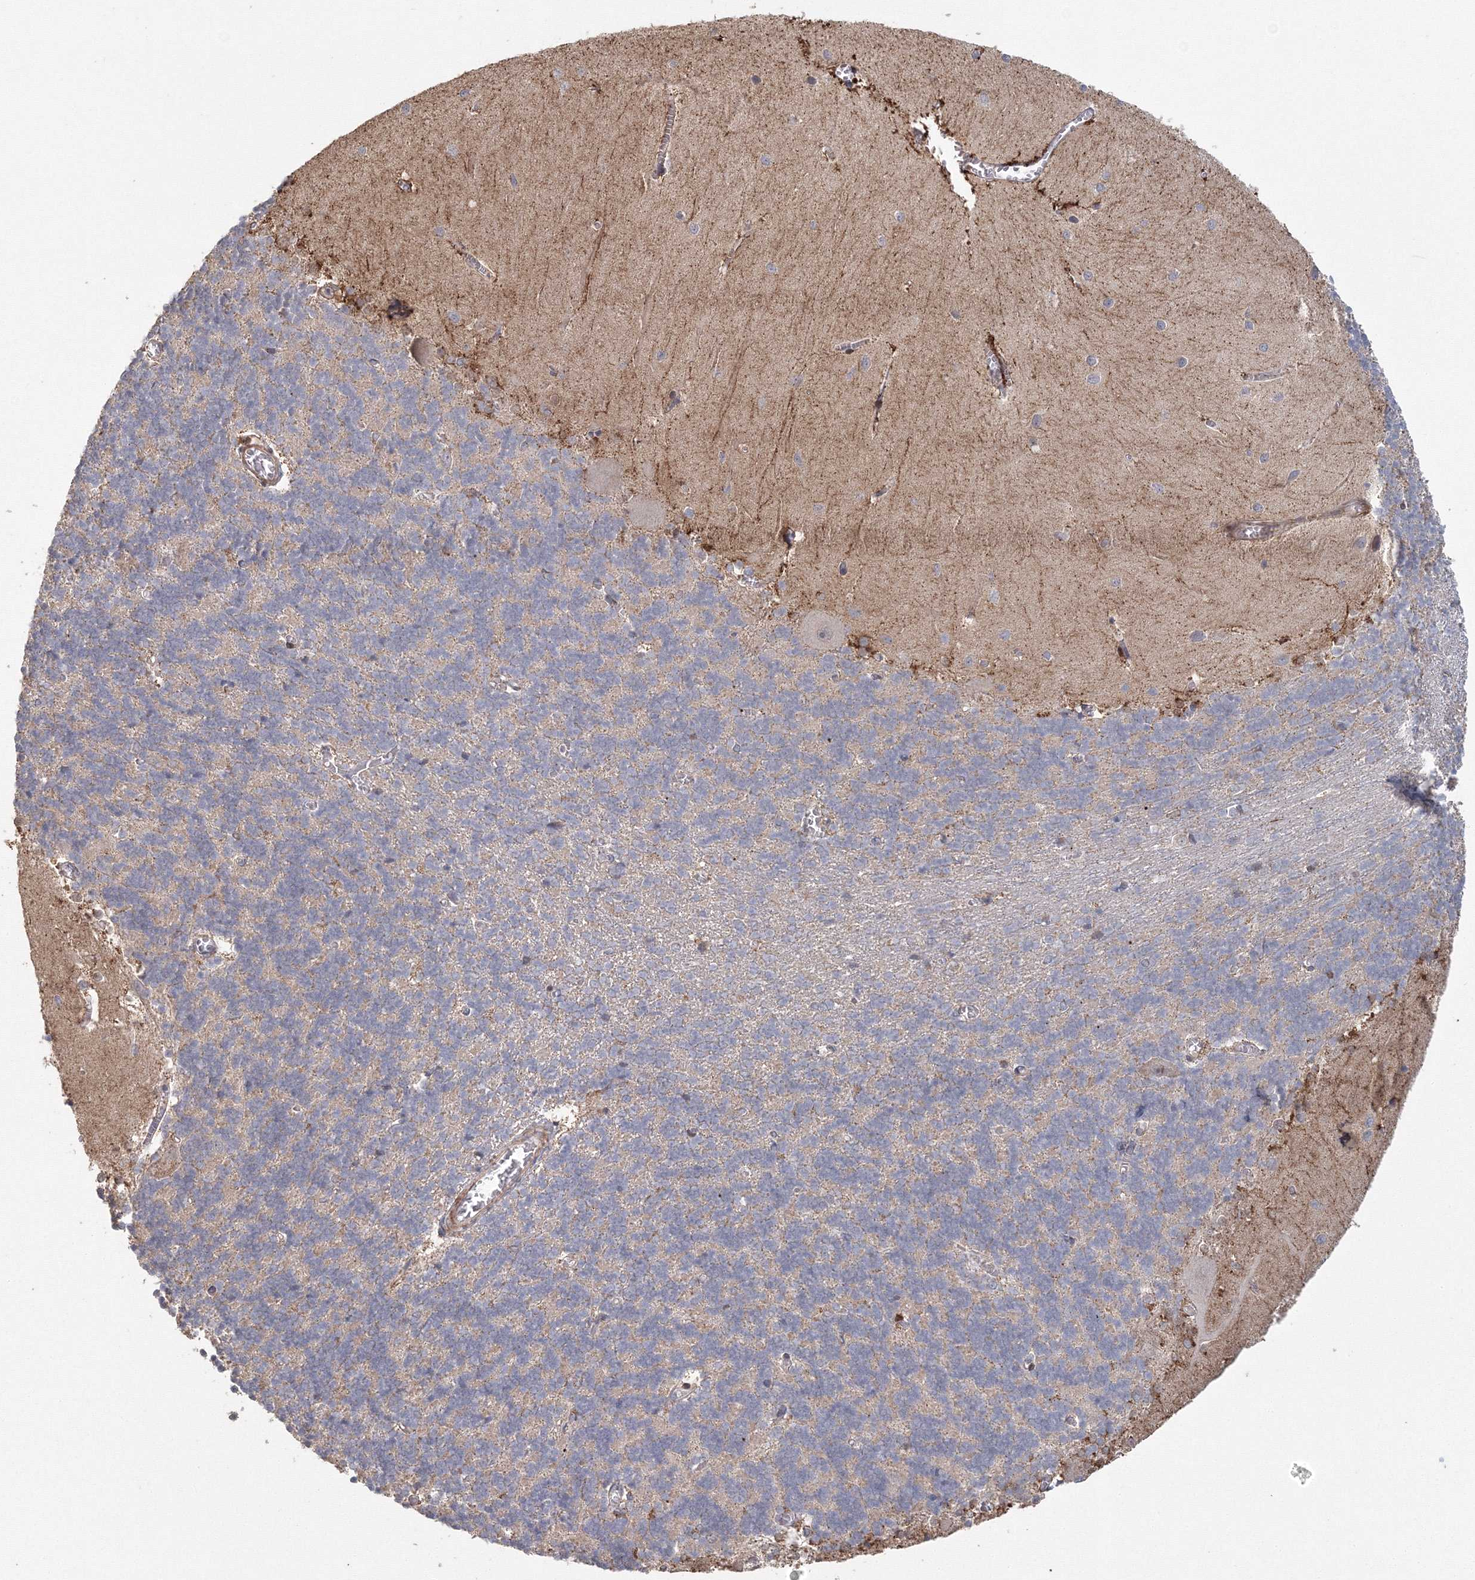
{"staining": {"intensity": "weak", "quantity": "25%-75%", "location": "cytoplasmic/membranous"}, "tissue": "cerebellum", "cell_type": "Cells in granular layer", "image_type": "normal", "snomed": [{"axis": "morphology", "description": "Normal tissue, NOS"}, {"axis": "topography", "description": "Cerebellum"}], "caption": "This micrograph displays IHC staining of benign cerebellum, with low weak cytoplasmic/membranous staining in about 25%-75% of cells in granular layer.", "gene": "TACC2", "patient": {"sex": "male", "age": 37}}